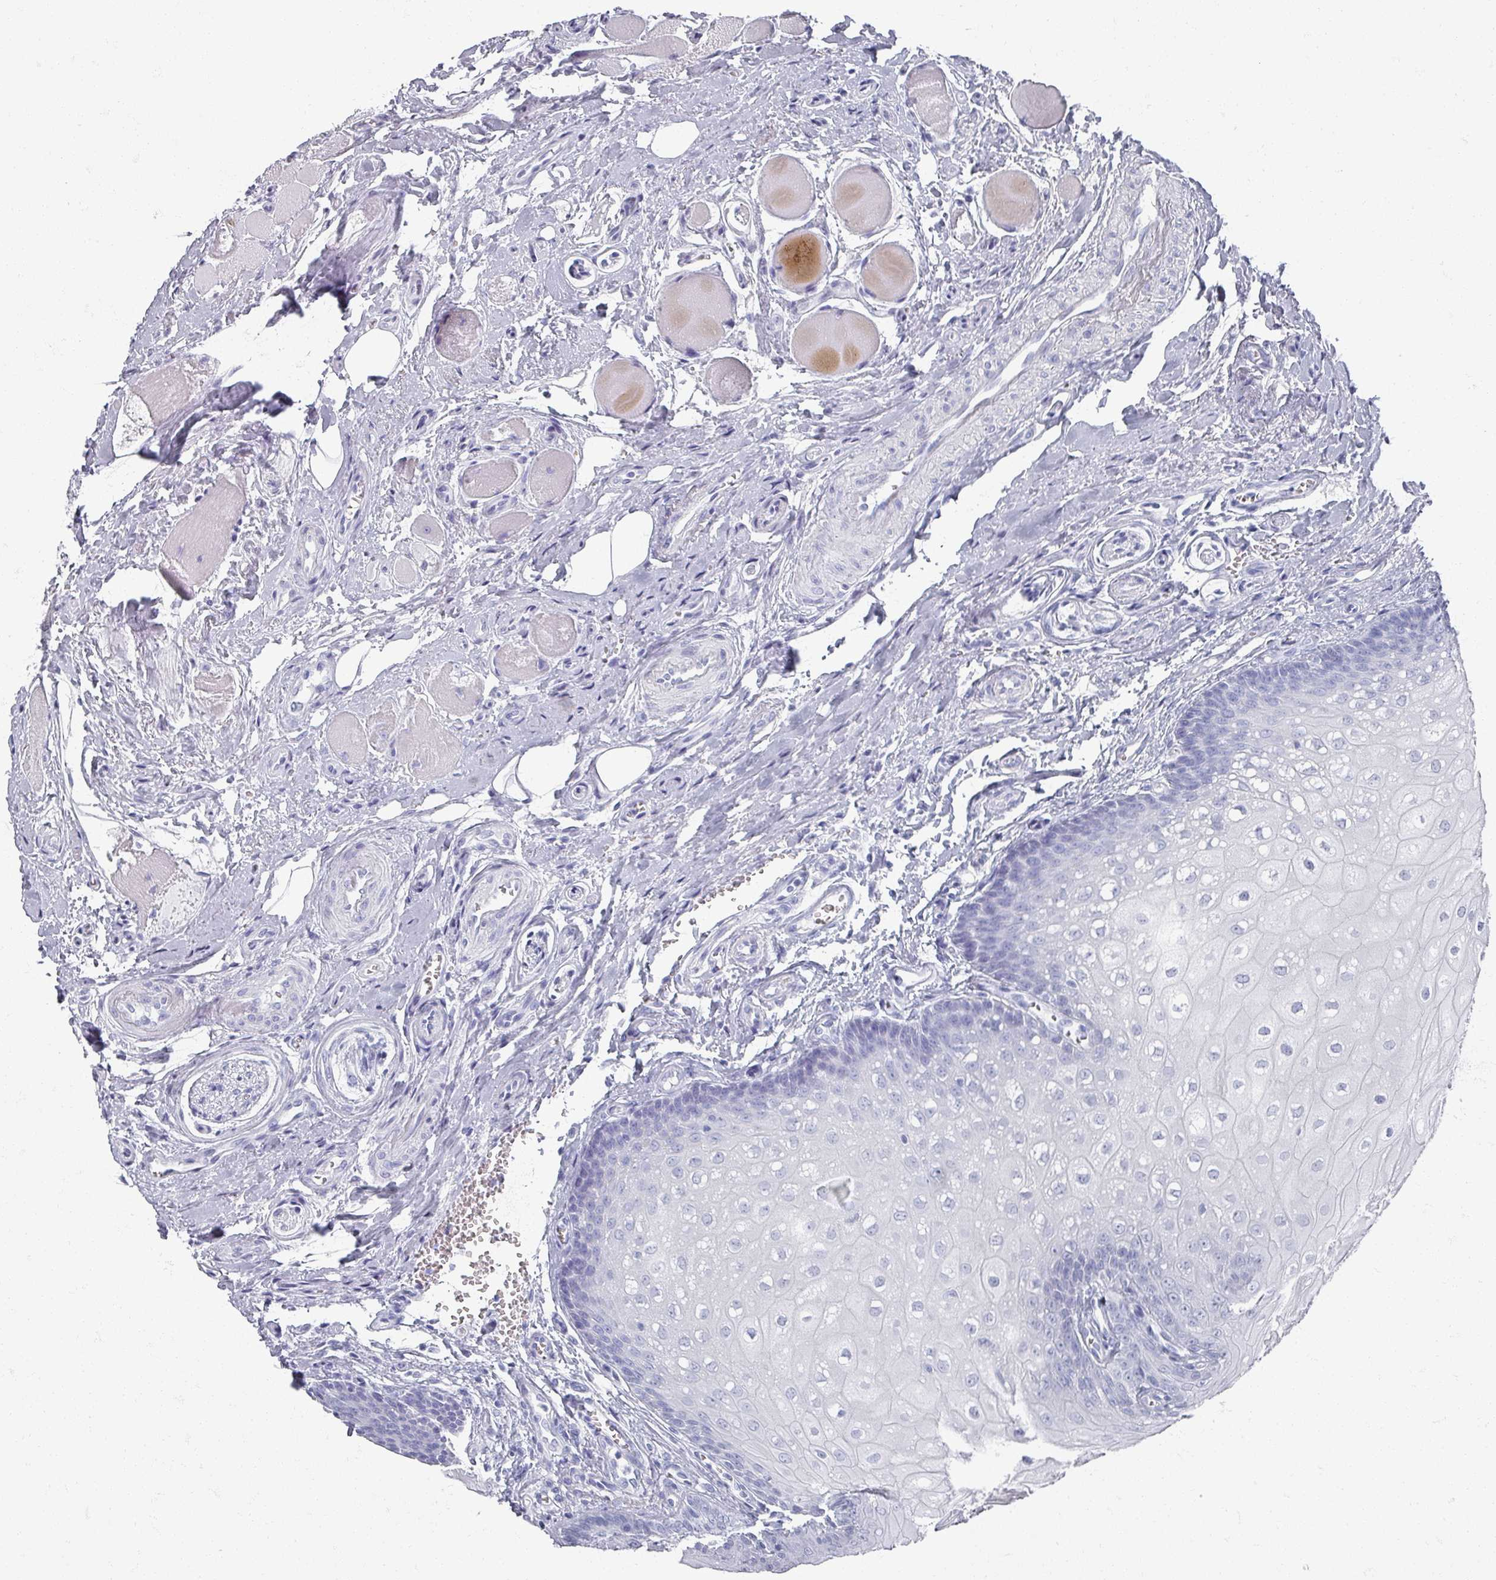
{"staining": {"intensity": "negative", "quantity": "none", "location": "none"}, "tissue": "oral mucosa", "cell_type": "Squamous epithelial cells", "image_type": "normal", "snomed": [{"axis": "morphology", "description": "Normal tissue, NOS"}, {"axis": "morphology", "description": "Squamous cell carcinoma, NOS"}, {"axis": "topography", "description": "Oral tissue"}, {"axis": "topography", "description": "Tounge, NOS"}, {"axis": "topography", "description": "Head-Neck"}], "caption": "The IHC micrograph has no significant expression in squamous epithelial cells of oral mucosa. (Immunohistochemistry (ihc), brightfield microscopy, high magnification).", "gene": "OMG", "patient": {"sex": "male", "age": 79}}